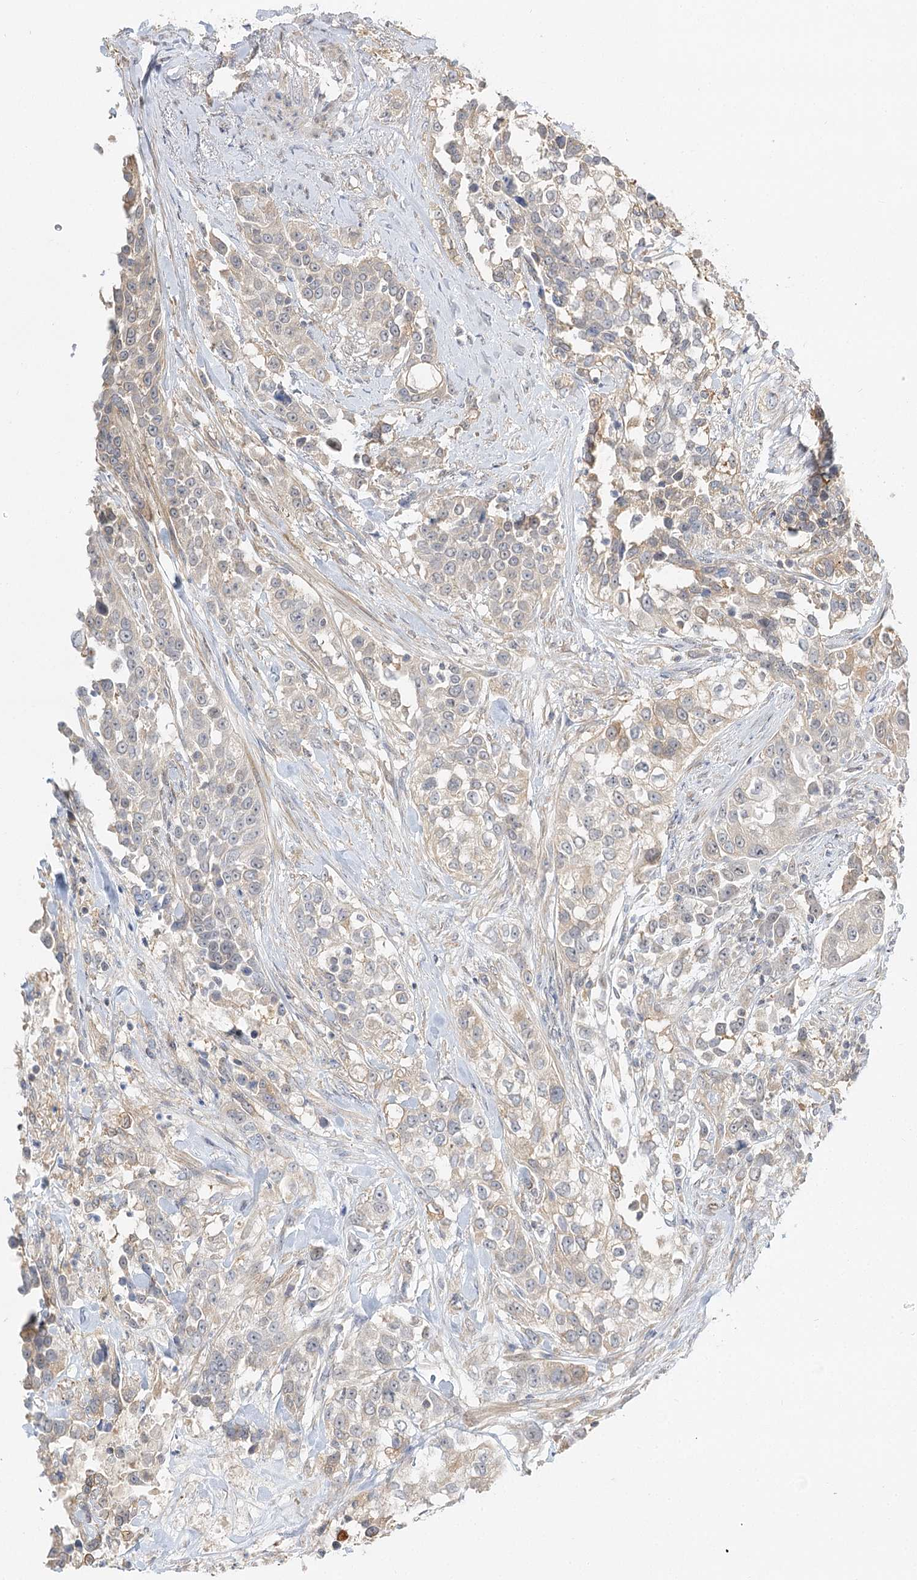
{"staining": {"intensity": "weak", "quantity": "<25%", "location": "cytoplasmic/membranous"}, "tissue": "urothelial cancer", "cell_type": "Tumor cells", "image_type": "cancer", "snomed": [{"axis": "morphology", "description": "Urothelial carcinoma, High grade"}, {"axis": "topography", "description": "Urinary bladder"}], "caption": "High power microscopy photomicrograph of an immunohistochemistry image of urothelial cancer, revealing no significant positivity in tumor cells. The staining is performed using DAB brown chromogen with nuclei counter-stained in using hematoxylin.", "gene": "GUCY2C", "patient": {"sex": "female", "age": 80}}